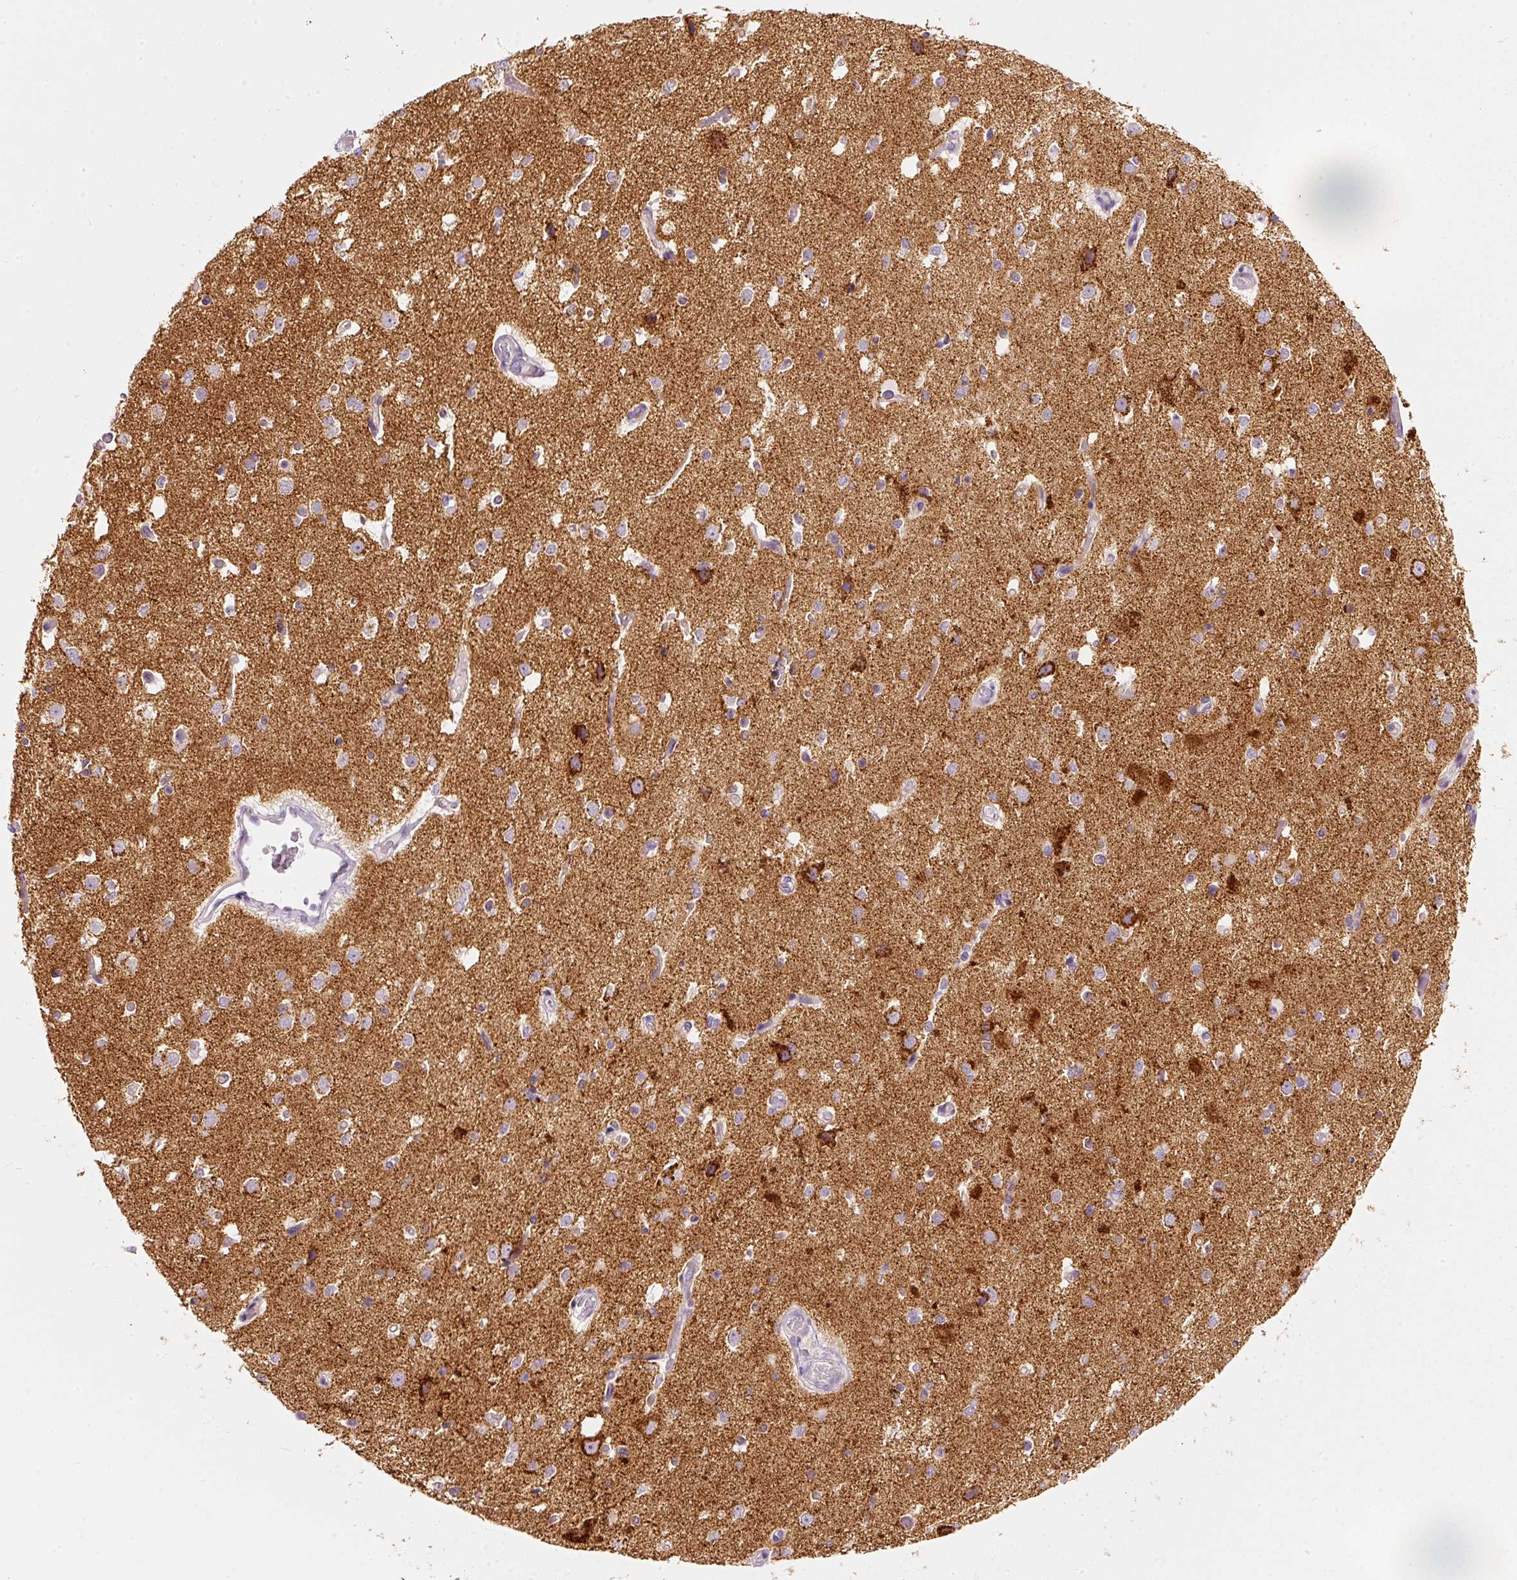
{"staining": {"intensity": "negative", "quantity": "none", "location": "none"}, "tissue": "cerebral cortex", "cell_type": "Endothelial cells", "image_type": "normal", "snomed": [{"axis": "morphology", "description": "Normal tissue, NOS"}, {"axis": "morphology", "description": "Inflammation, NOS"}, {"axis": "topography", "description": "Cerebral cortex"}], "caption": "This is a image of IHC staining of normal cerebral cortex, which shows no staining in endothelial cells.", "gene": "MTHFD2", "patient": {"sex": "male", "age": 6}}